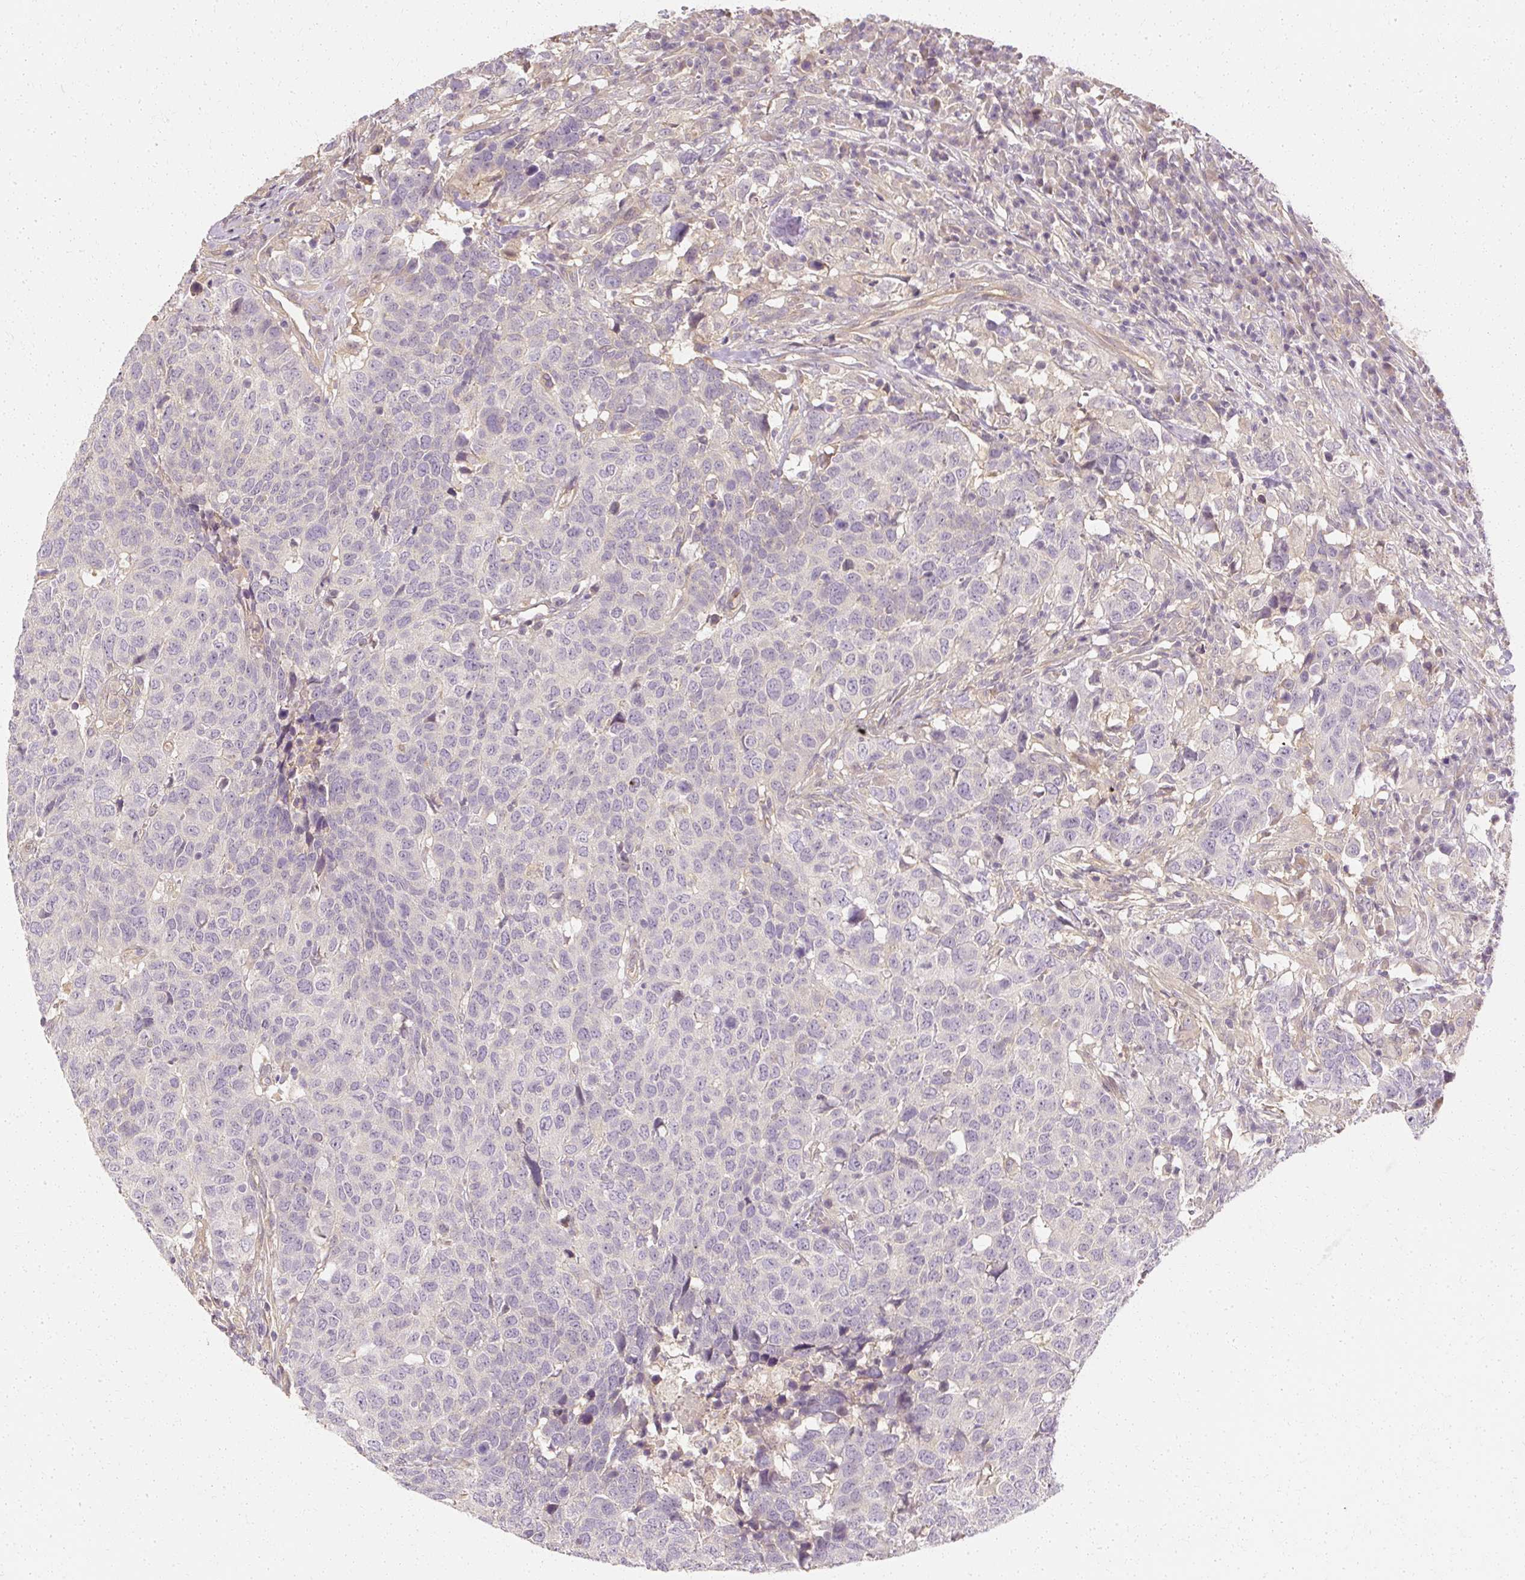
{"staining": {"intensity": "negative", "quantity": "none", "location": "none"}, "tissue": "head and neck cancer", "cell_type": "Tumor cells", "image_type": "cancer", "snomed": [{"axis": "morphology", "description": "Normal tissue, NOS"}, {"axis": "morphology", "description": "Squamous cell carcinoma, NOS"}, {"axis": "topography", "description": "Skeletal muscle"}, {"axis": "topography", "description": "Vascular tissue"}, {"axis": "topography", "description": "Peripheral nerve tissue"}, {"axis": "topography", "description": "Head-Neck"}], "caption": "Immunohistochemical staining of human head and neck cancer reveals no significant positivity in tumor cells. (DAB immunohistochemistry, high magnification).", "gene": "GNAQ", "patient": {"sex": "male", "age": 66}}